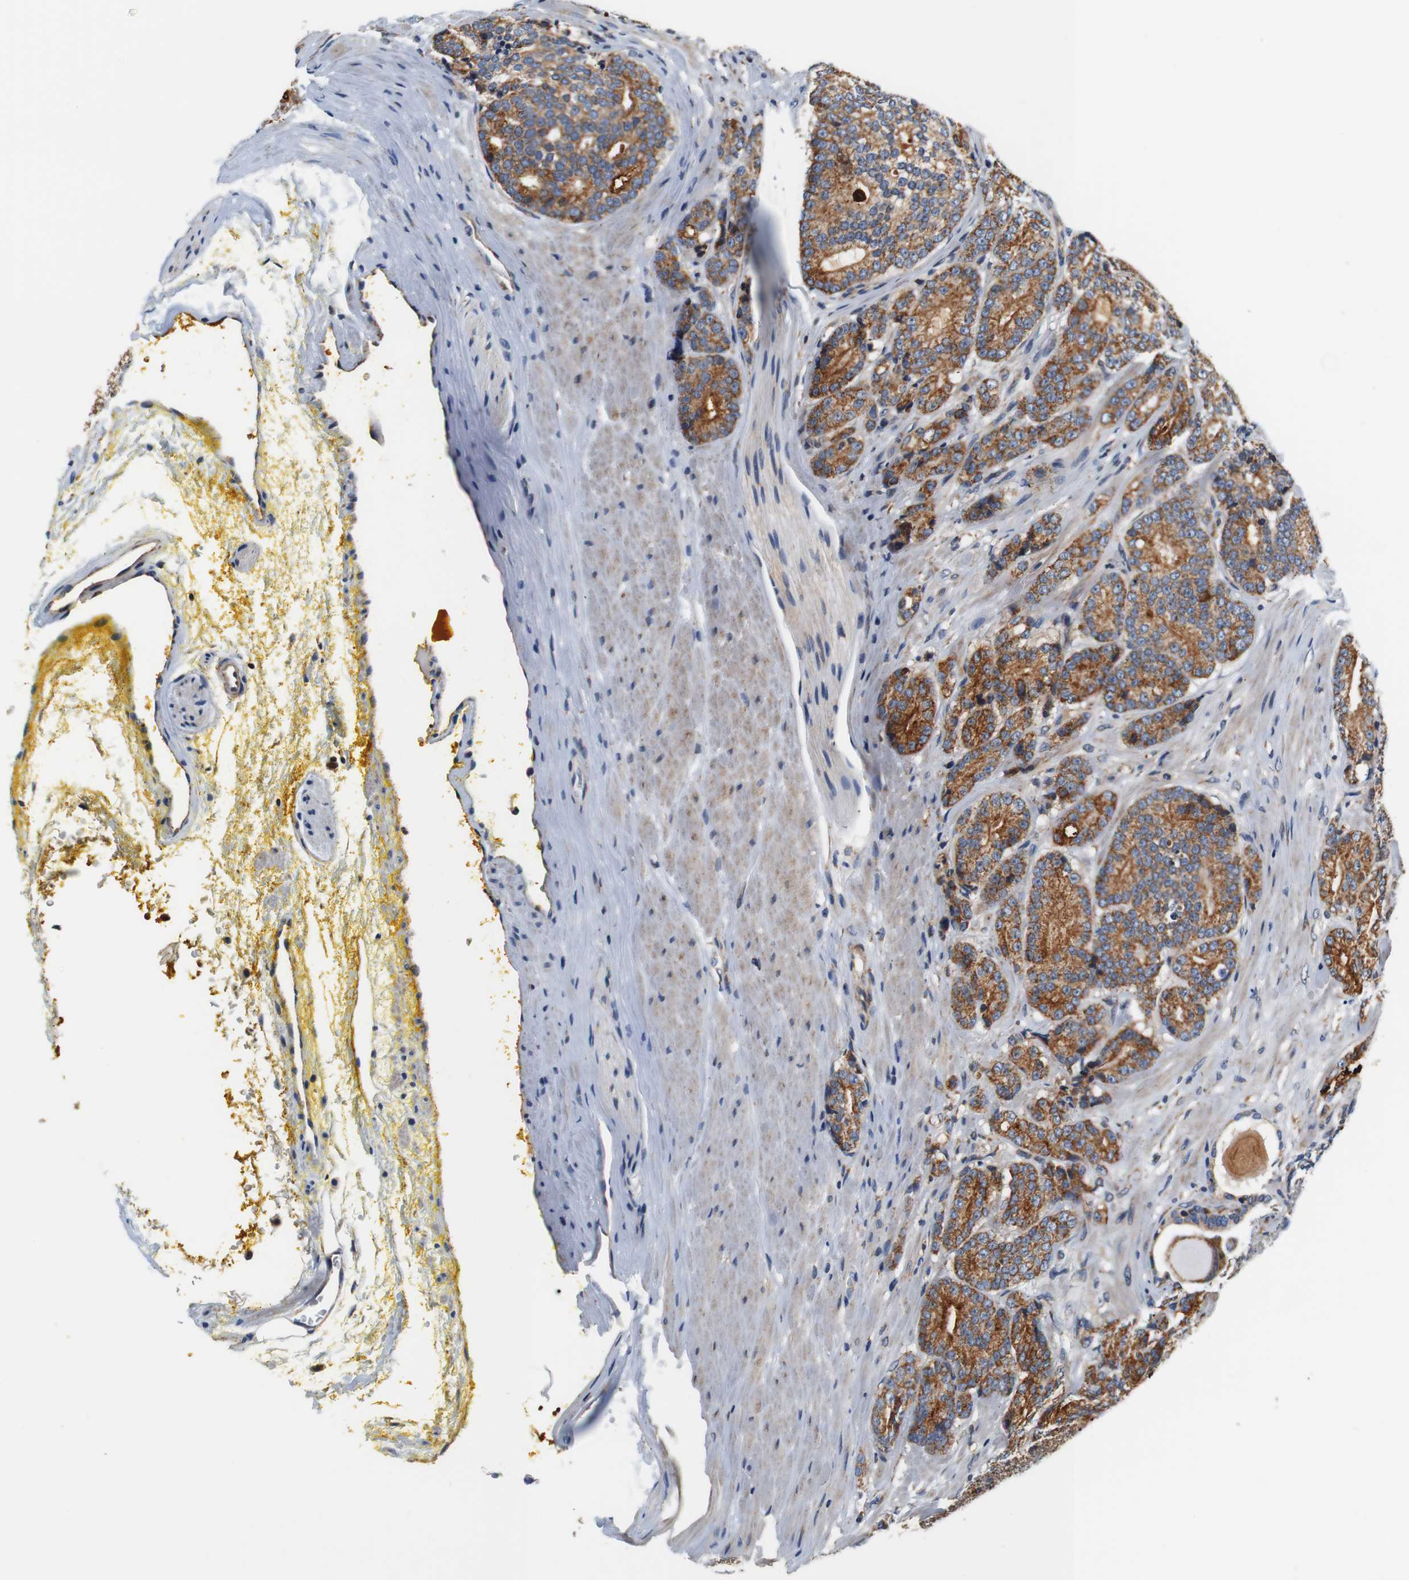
{"staining": {"intensity": "moderate", "quantity": ">75%", "location": "cytoplasmic/membranous"}, "tissue": "prostate cancer", "cell_type": "Tumor cells", "image_type": "cancer", "snomed": [{"axis": "morphology", "description": "Adenocarcinoma, High grade"}, {"axis": "topography", "description": "Prostate"}], "caption": "Protein staining displays moderate cytoplasmic/membranous positivity in about >75% of tumor cells in adenocarcinoma (high-grade) (prostate).", "gene": "LRP4", "patient": {"sex": "male", "age": 61}}